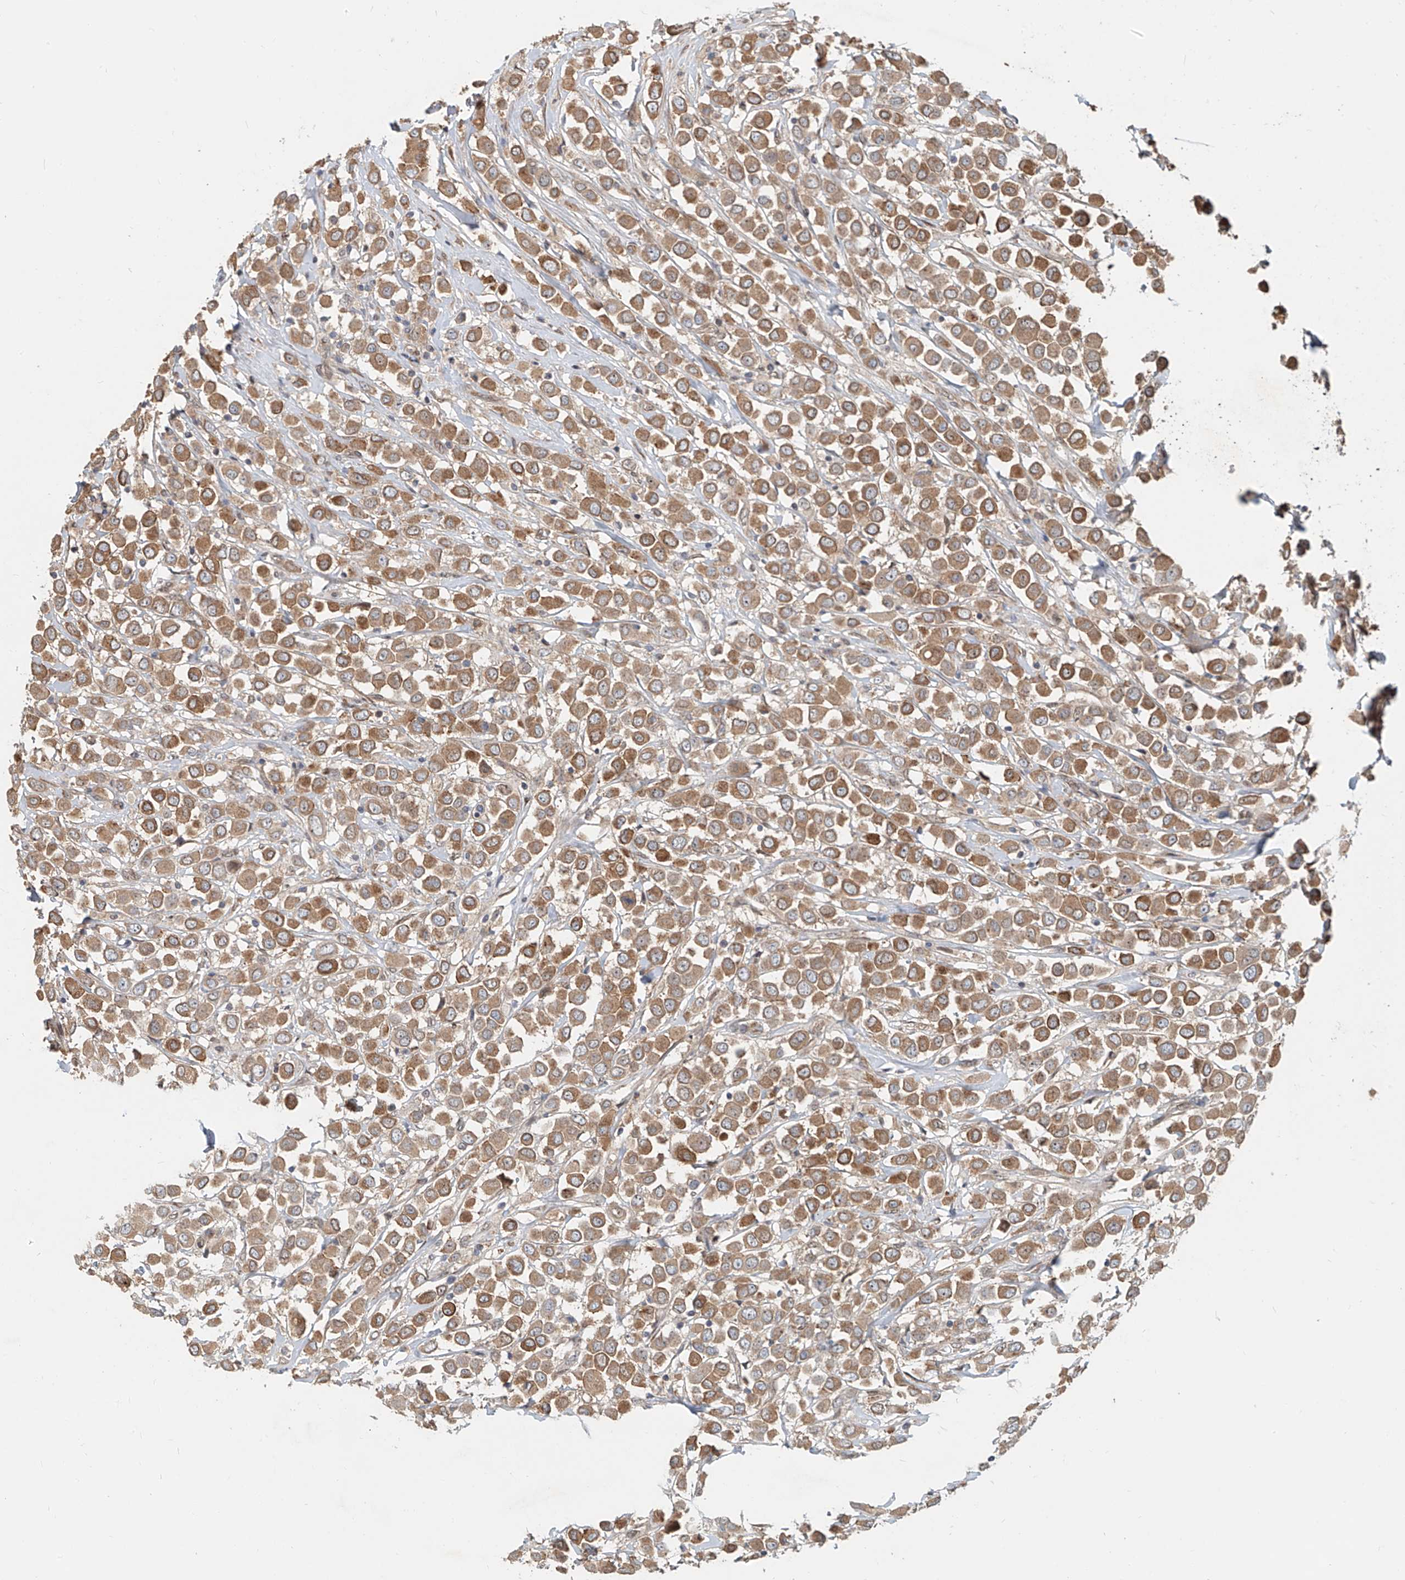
{"staining": {"intensity": "moderate", "quantity": ">75%", "location": "cytoplasmic/membranous"}, "tissue": "breast cancer", "cell_type": "Tumor cells", "image_type": "cancer", "snomed": [{"axis": "morphology", "description": "Duct carcinoma"}, {"axis": "topography", "description": "Breast"}], "caption": "A micrograph showing moderate cytoplasmic/membranous staining in approximately >75% of tumor cells in breast cancer, as visualized by brown immunohistochemical staining.", "gene": "SASH1", "patient": {"sex": "female", "age": 61}}